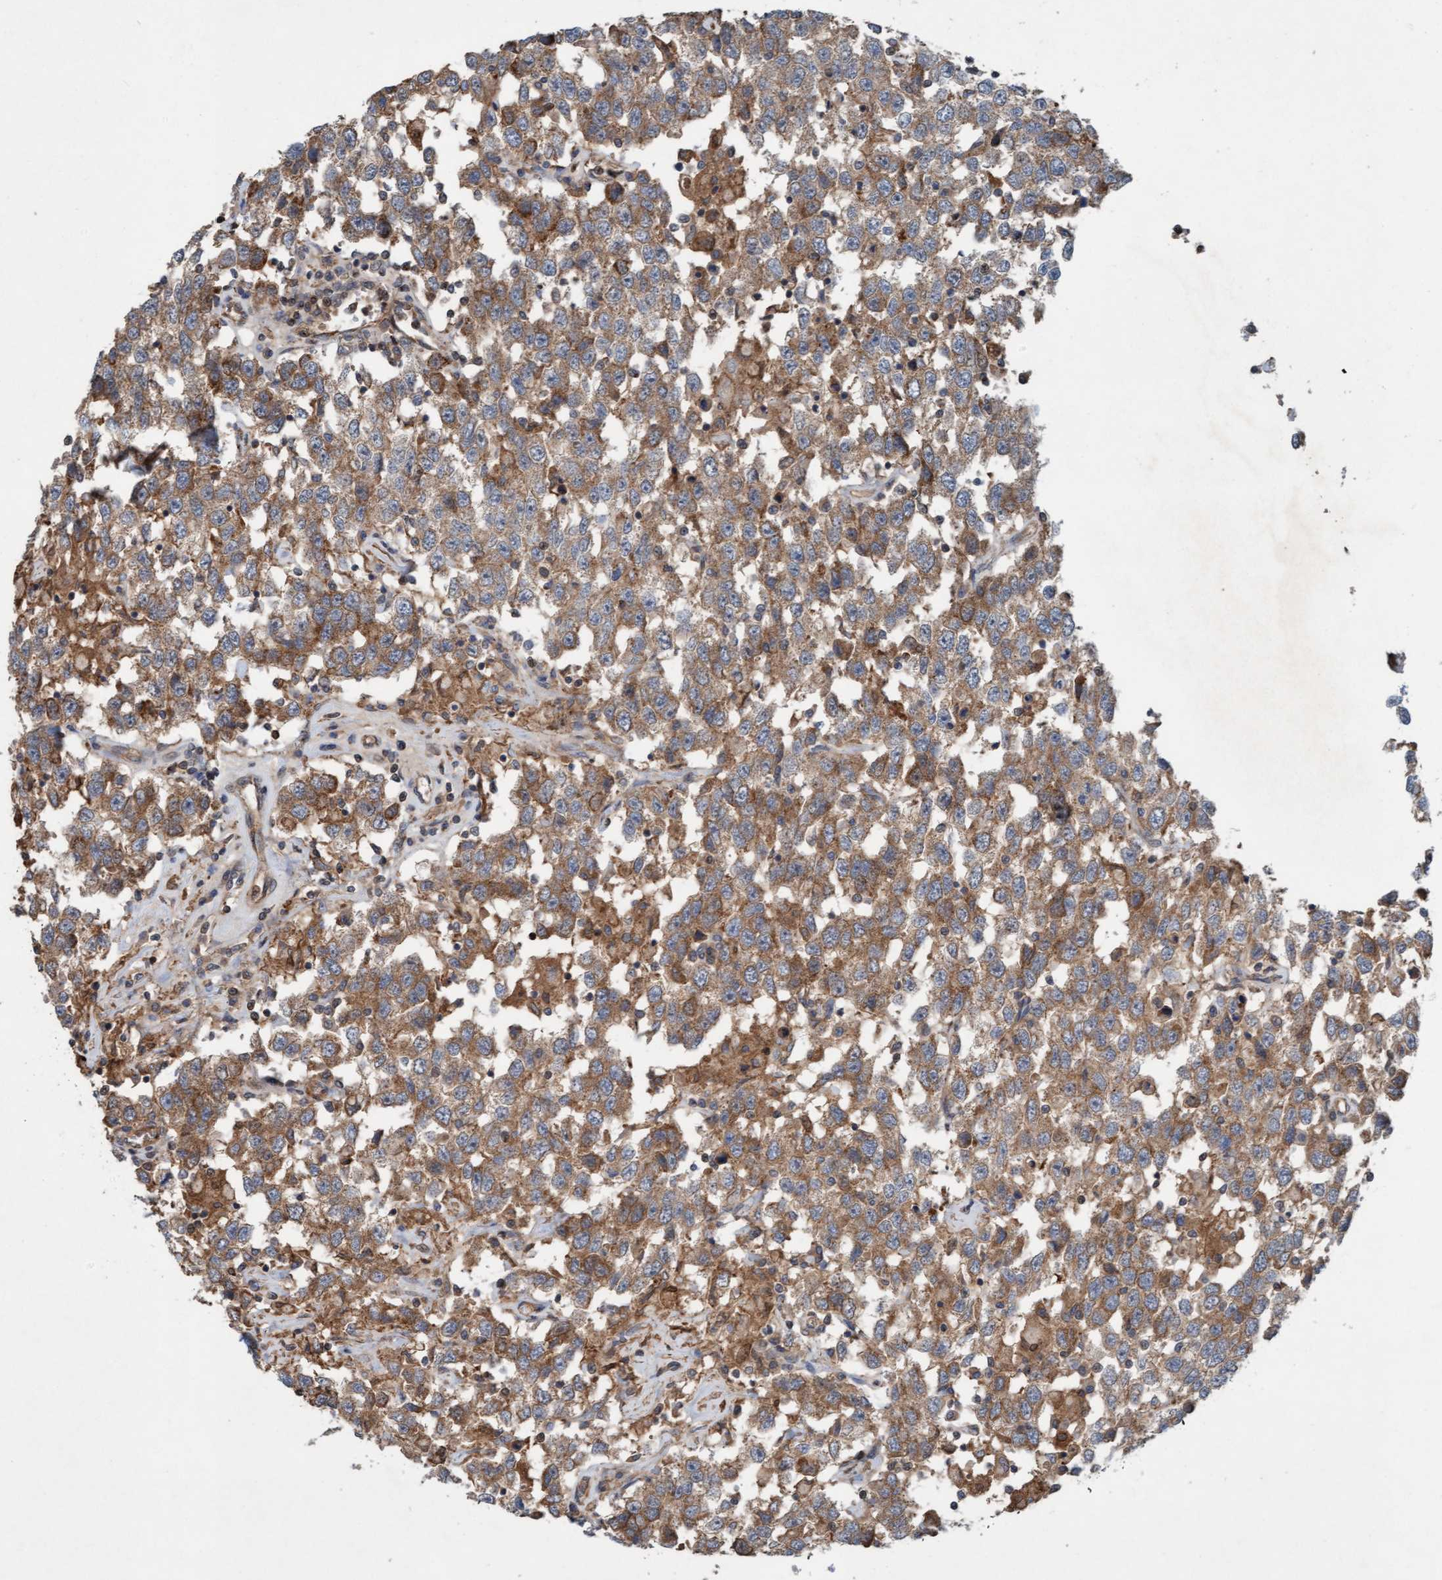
{"staining": {"intensity": "moderate", "quantity": ">75%", "location": "cytoplasmic/membranous"}, "tissue": "testis cancer", "cell_type": "Tumor cells", "image_type": "cancer", "snomed": [{"axis": "morphology", "description": "Seminoma, NOS"}, {"axis": "topography", "description": "Testis"}], "caption": "The histopathology image exhibits staining of testis seminoma, revealing moderate cytoplasmic/membranous protein positivity (brown color) within tumor cells.", "gene": "ERAL1", "patient": {"sex": "male", "age": 41}}